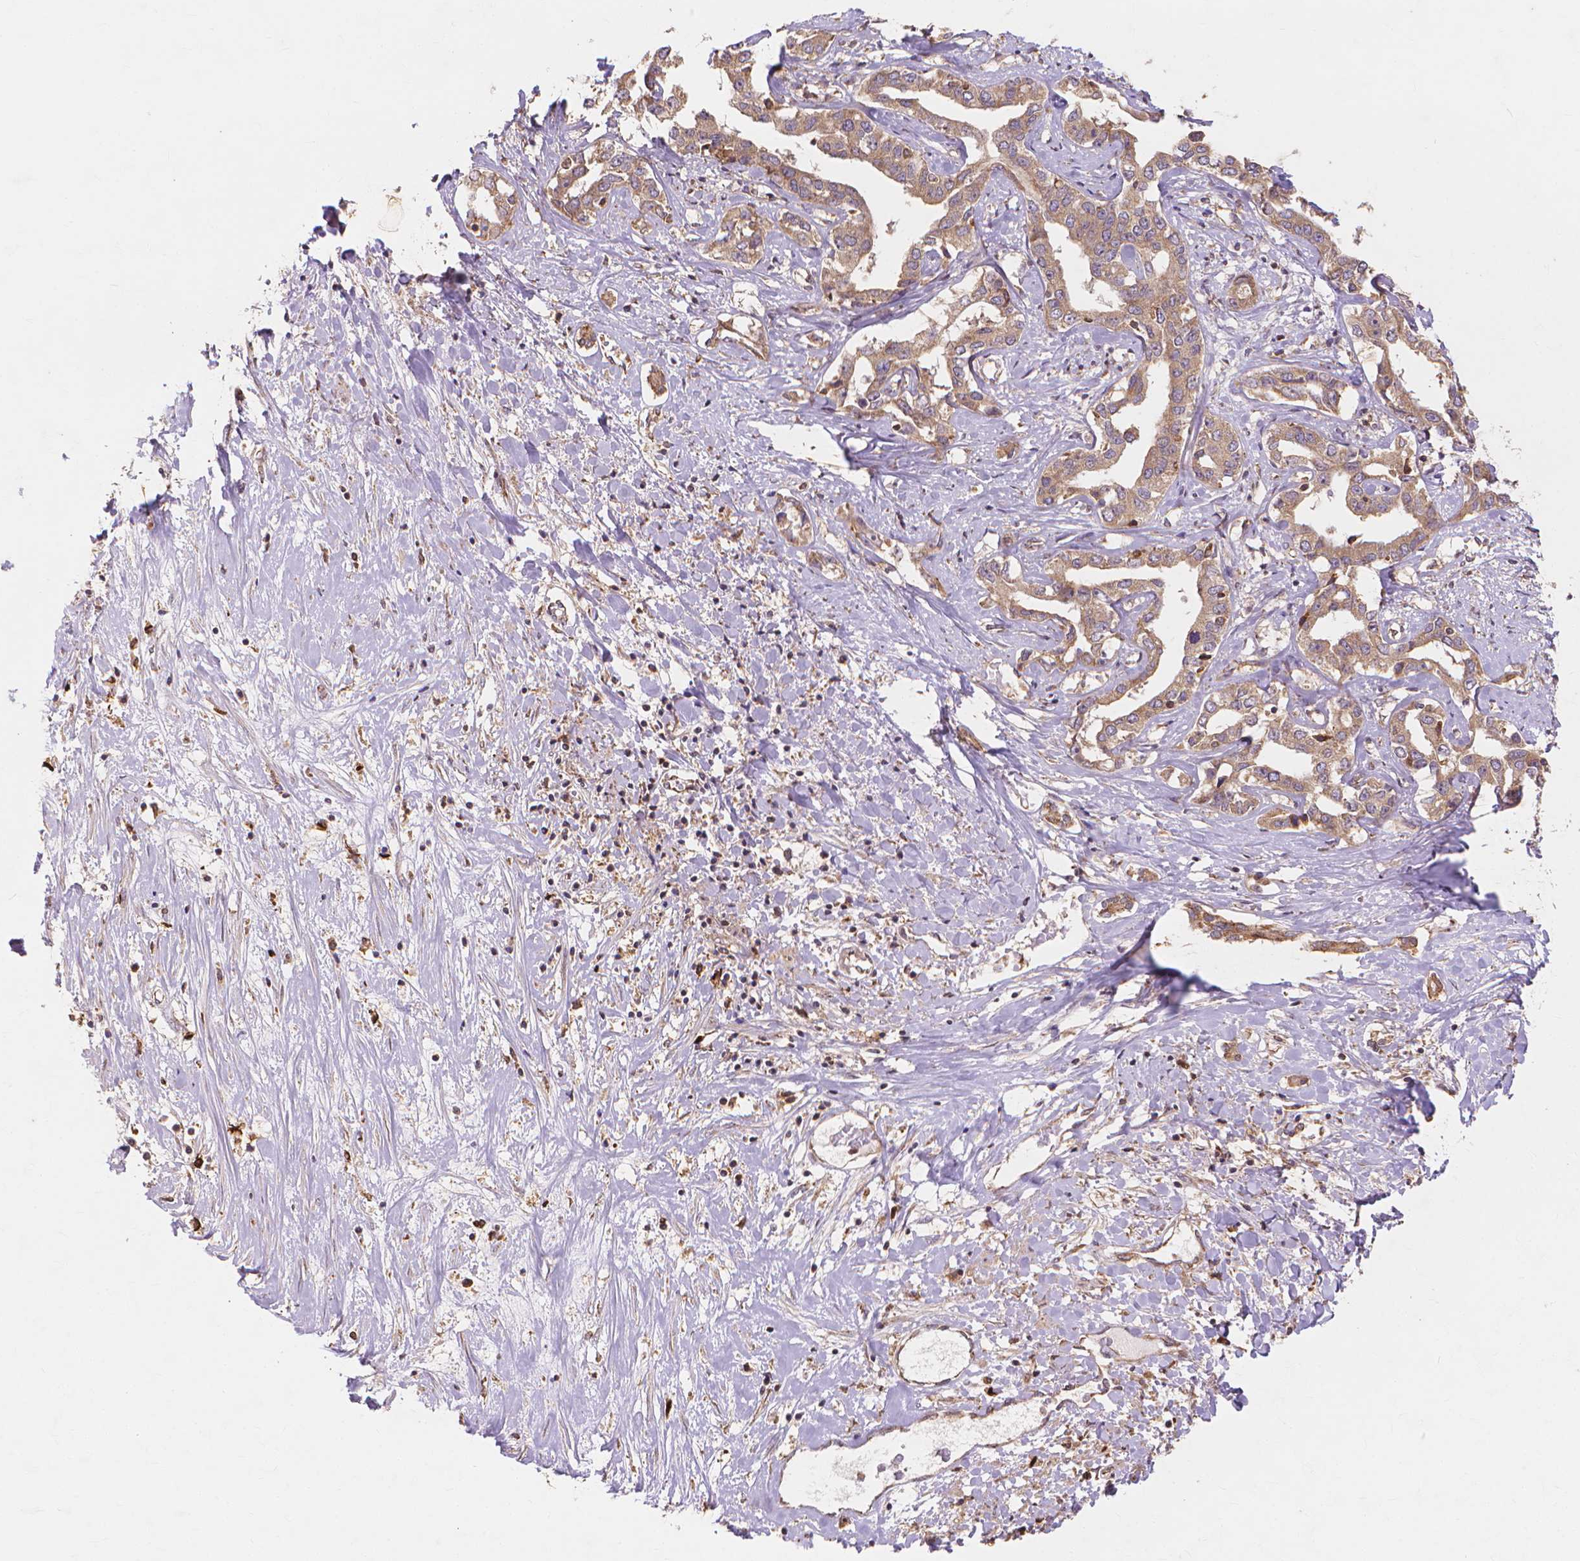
{"staining": {"intensity": "moderate", "quantity": ">75%", "location": "cytoplasmic/membranous"}, "tissue": "liver cancer", "cell_type": "Tumor cells", "image_type": "cancer", "snomed": [{"axis": "morphology", "description": "Cholangiocarcinoma"}, {"axis": "topography", "description": "Liver"}], "caption": "Protein expression analysis of human liver cancer (cholangiocarcinoma) reveals moderate cytoplasmic/membranous positivity in about >75% of tumor cells. The protein of interest is stained brown, and the nuclei are stained in blue (DAB (3,3'-diaminobenzidine) IHC with brightfield microscopy, high magnification).", "gene": "TAB2", "patient": {"sex": "male", "age": 59}}